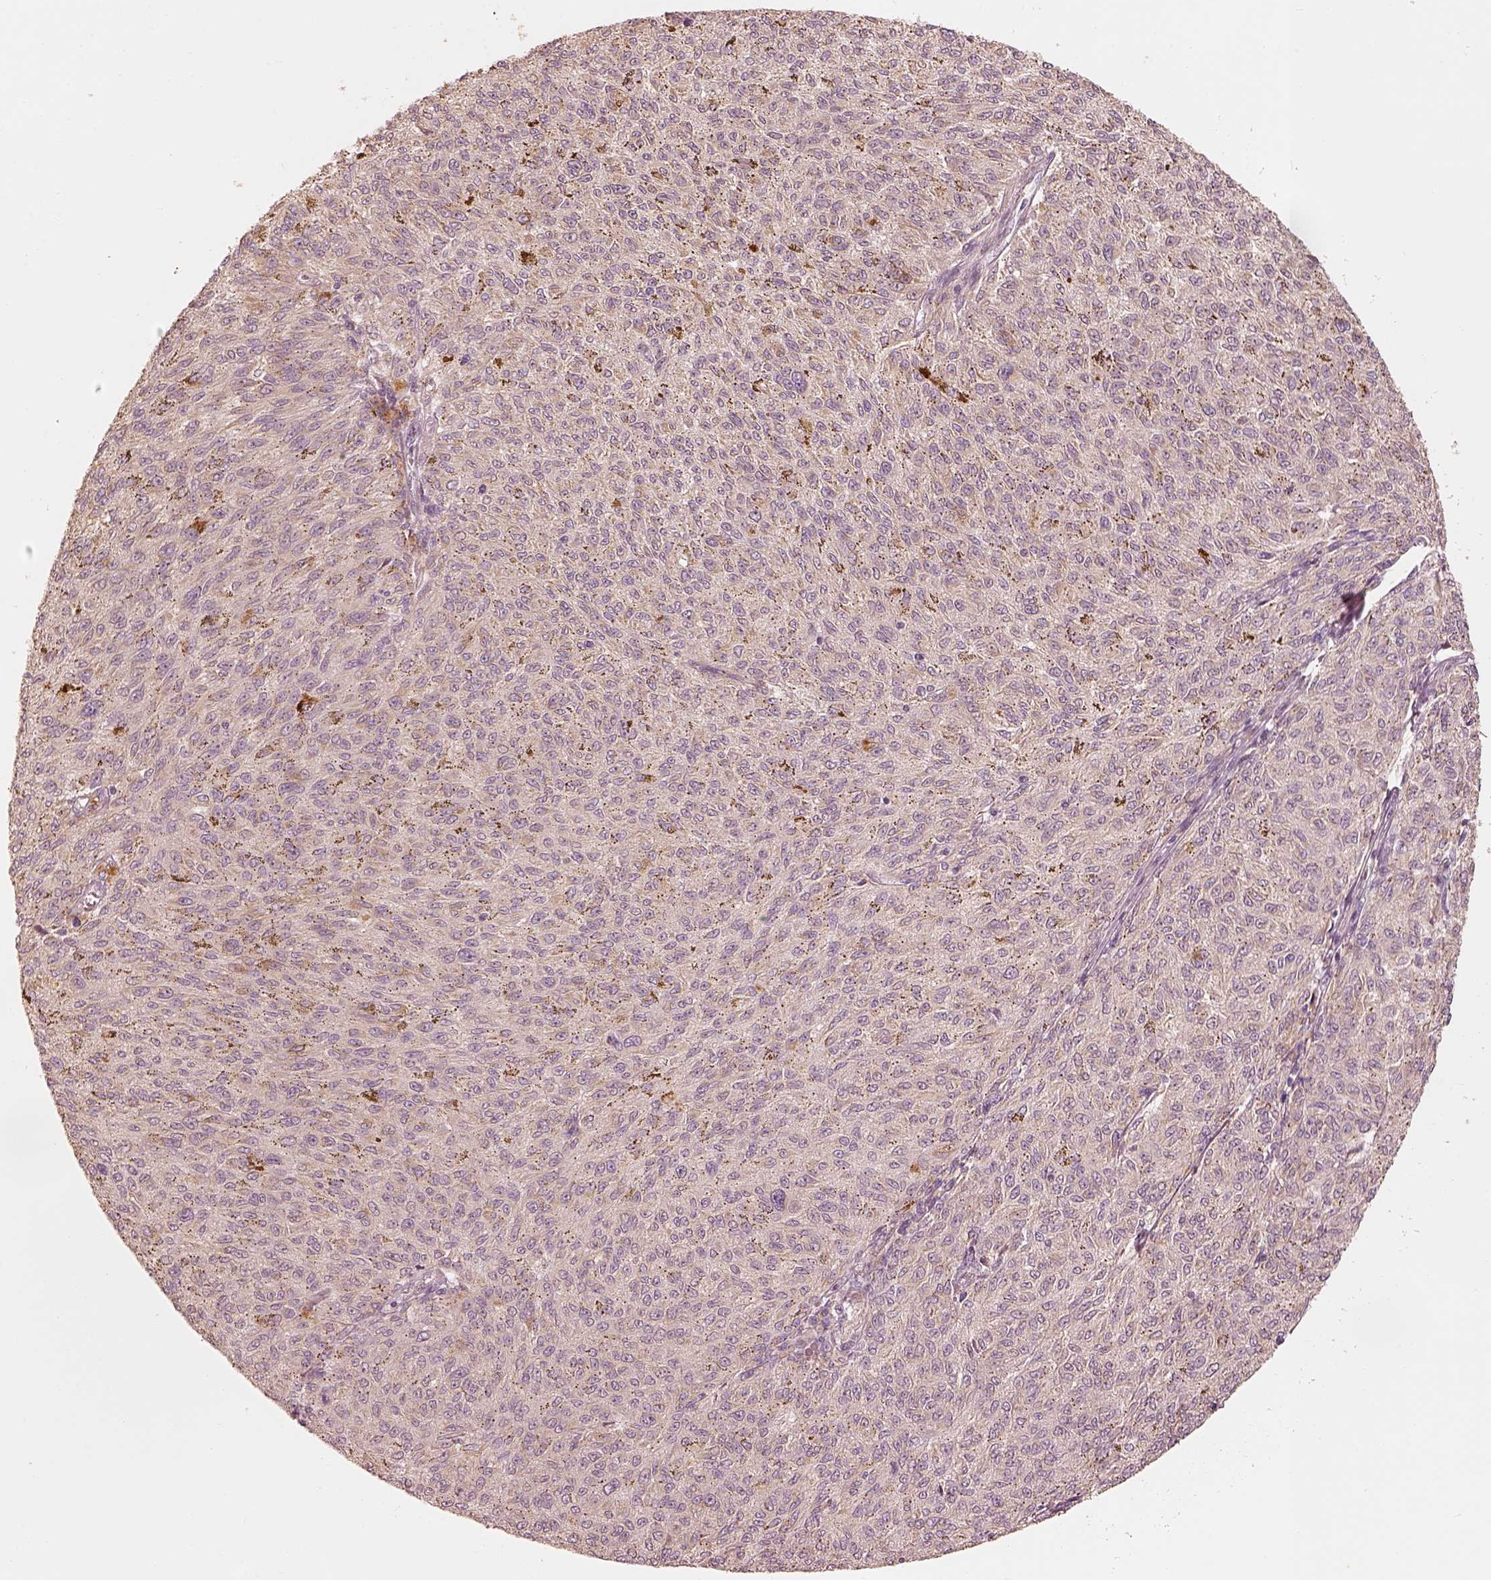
{"staining": {"intensity": "negative", "quantity": "none", "location": "none"}, "tissue": "melanoma", "cell_type": "Tumor cells", "image_type": "cancer", "snomed": [{"axis": "morphology", "description": "Malignant melanoma, NOS"}, {"axis": "topography", "description": "Skin"}], "caption": "Melanoma stained for a protein using immunohistochemistry displays no positivity tumor cells.", "gene": "WLS", "patient": {"sex": "female", "age": 72}}